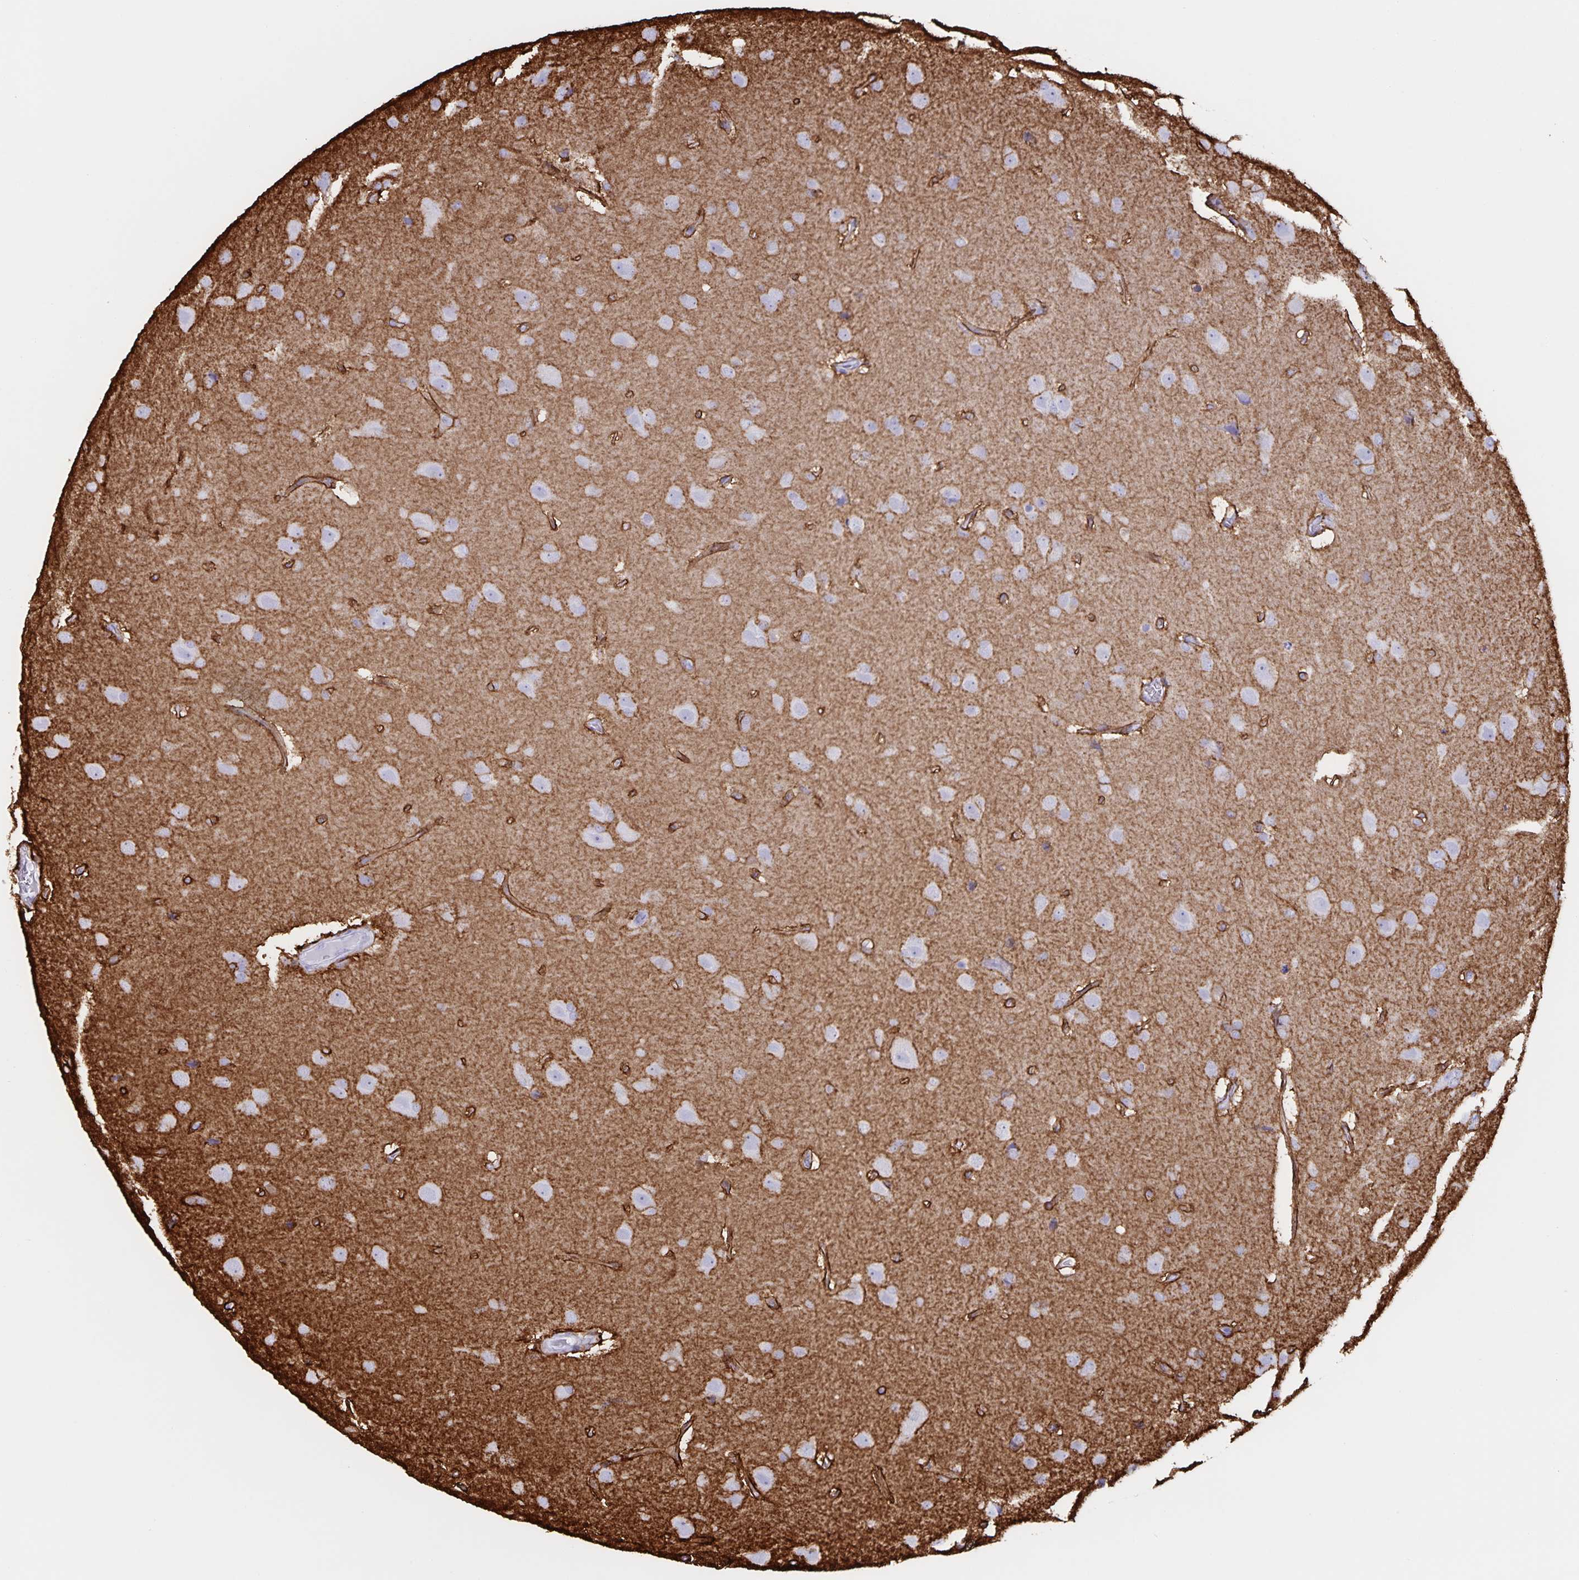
{"staining": {"intensity": "negative", "quantity": "none", "location": "none"}, "tissue": "glioma", "cell_type": "Tumor cells", "image_type": "cancer", "snomed": [{"axis": "morphology", "description": "Glioma, malignant, High grade"}, {"axis": "topography", "description": "Brain"}], "caption": "The histopathology image demonstrates no staining of tumor cells in glioma.", "gene": "AQP4", "patient": {"sex": "male", "age": 53}}